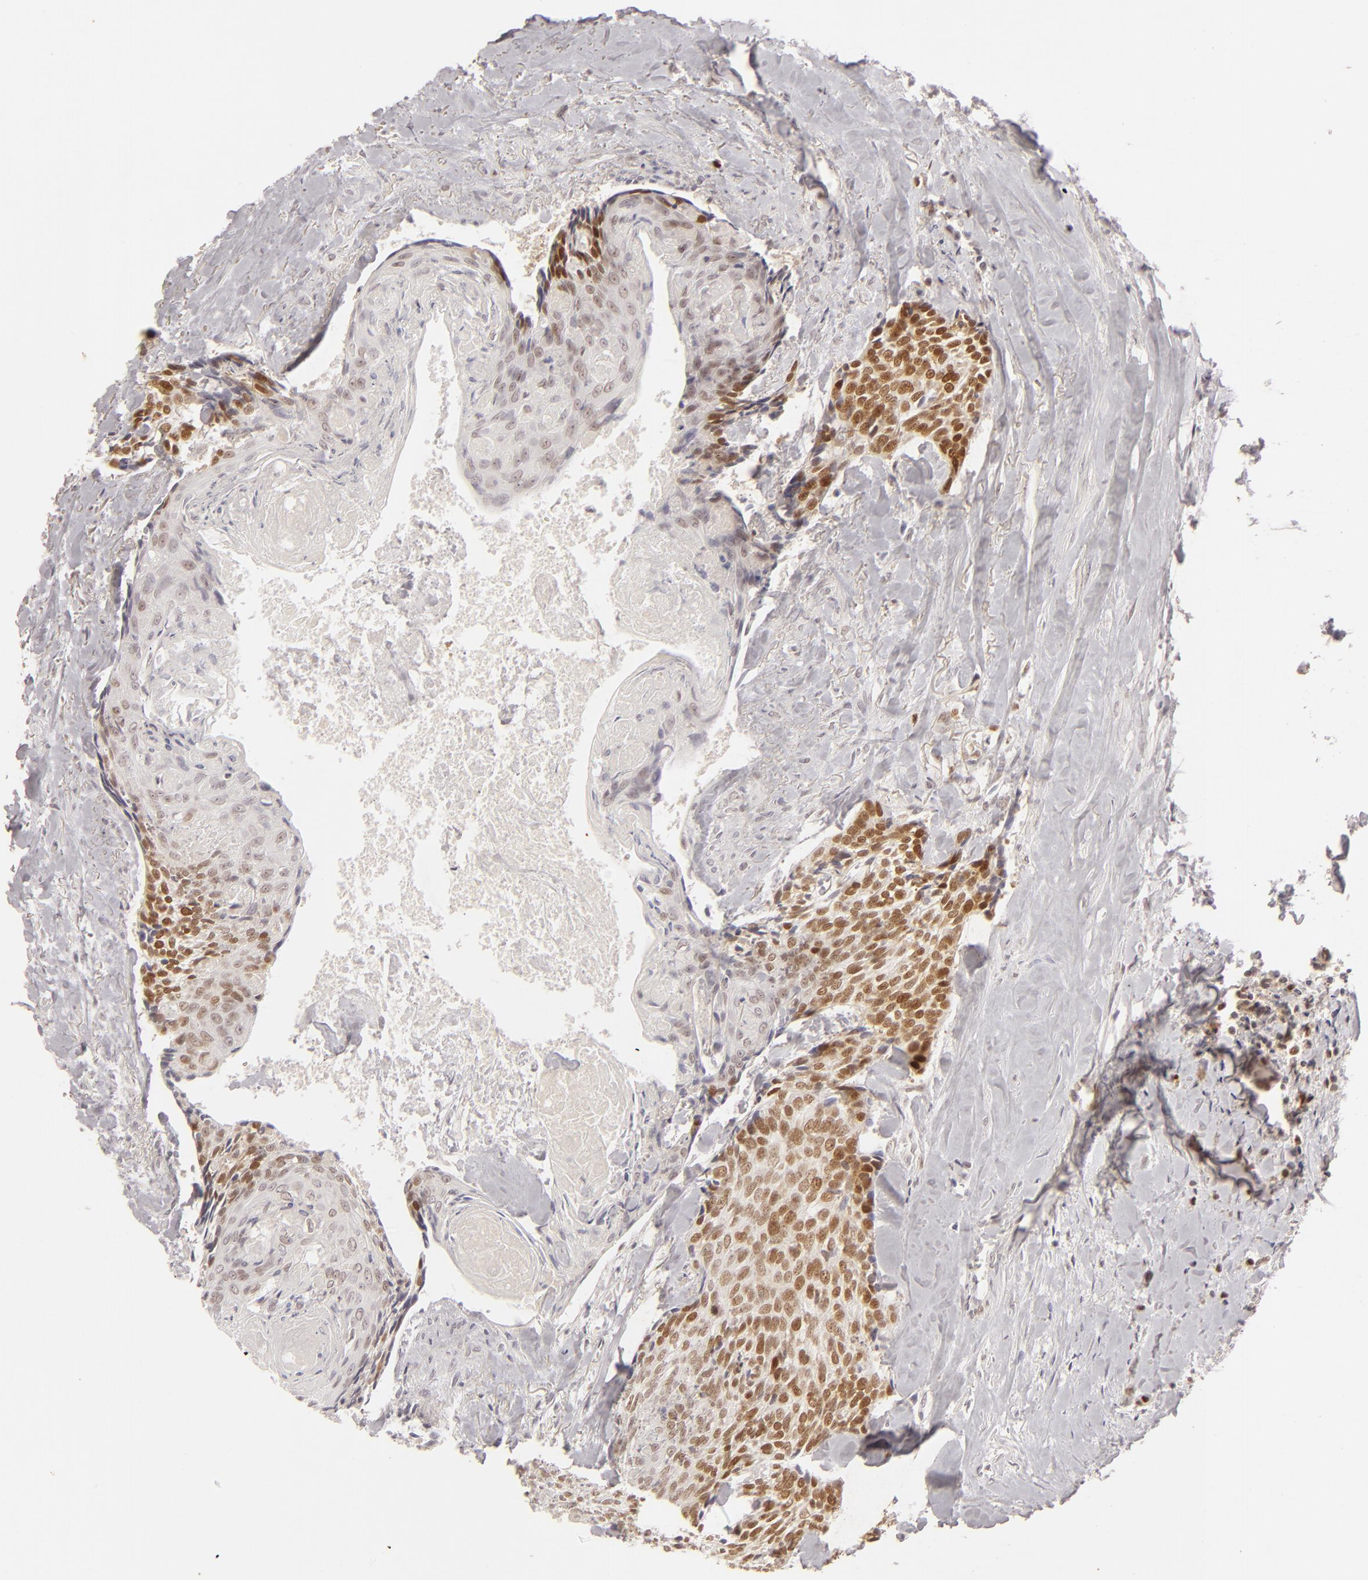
{"staining": {"intensity": "strong", "quantity": "25%-75%", "location": "nuclear"}, "tissue": "head and neck cancer", "cell_type": "Tumor cells", "image_type": "cancer", "snomed": [{"axis": "morphology", "description": "Squamous cell carcinoma, NOS"}, {"axis": "topography", "description": "Salivary gland"}, {"axis": "topography", "description": "Head-Neck"}], "caption": "Immunohistochemistry (IHC) (DAB (3,3'-diaminobenzidine)) staining of human head and neck squamous cell carcinoma displays strong nuclear protein expression in about 25%-75% of tumor cells.", "gene": "FEN1", "patient": {"sex": "male", "age": 70}}